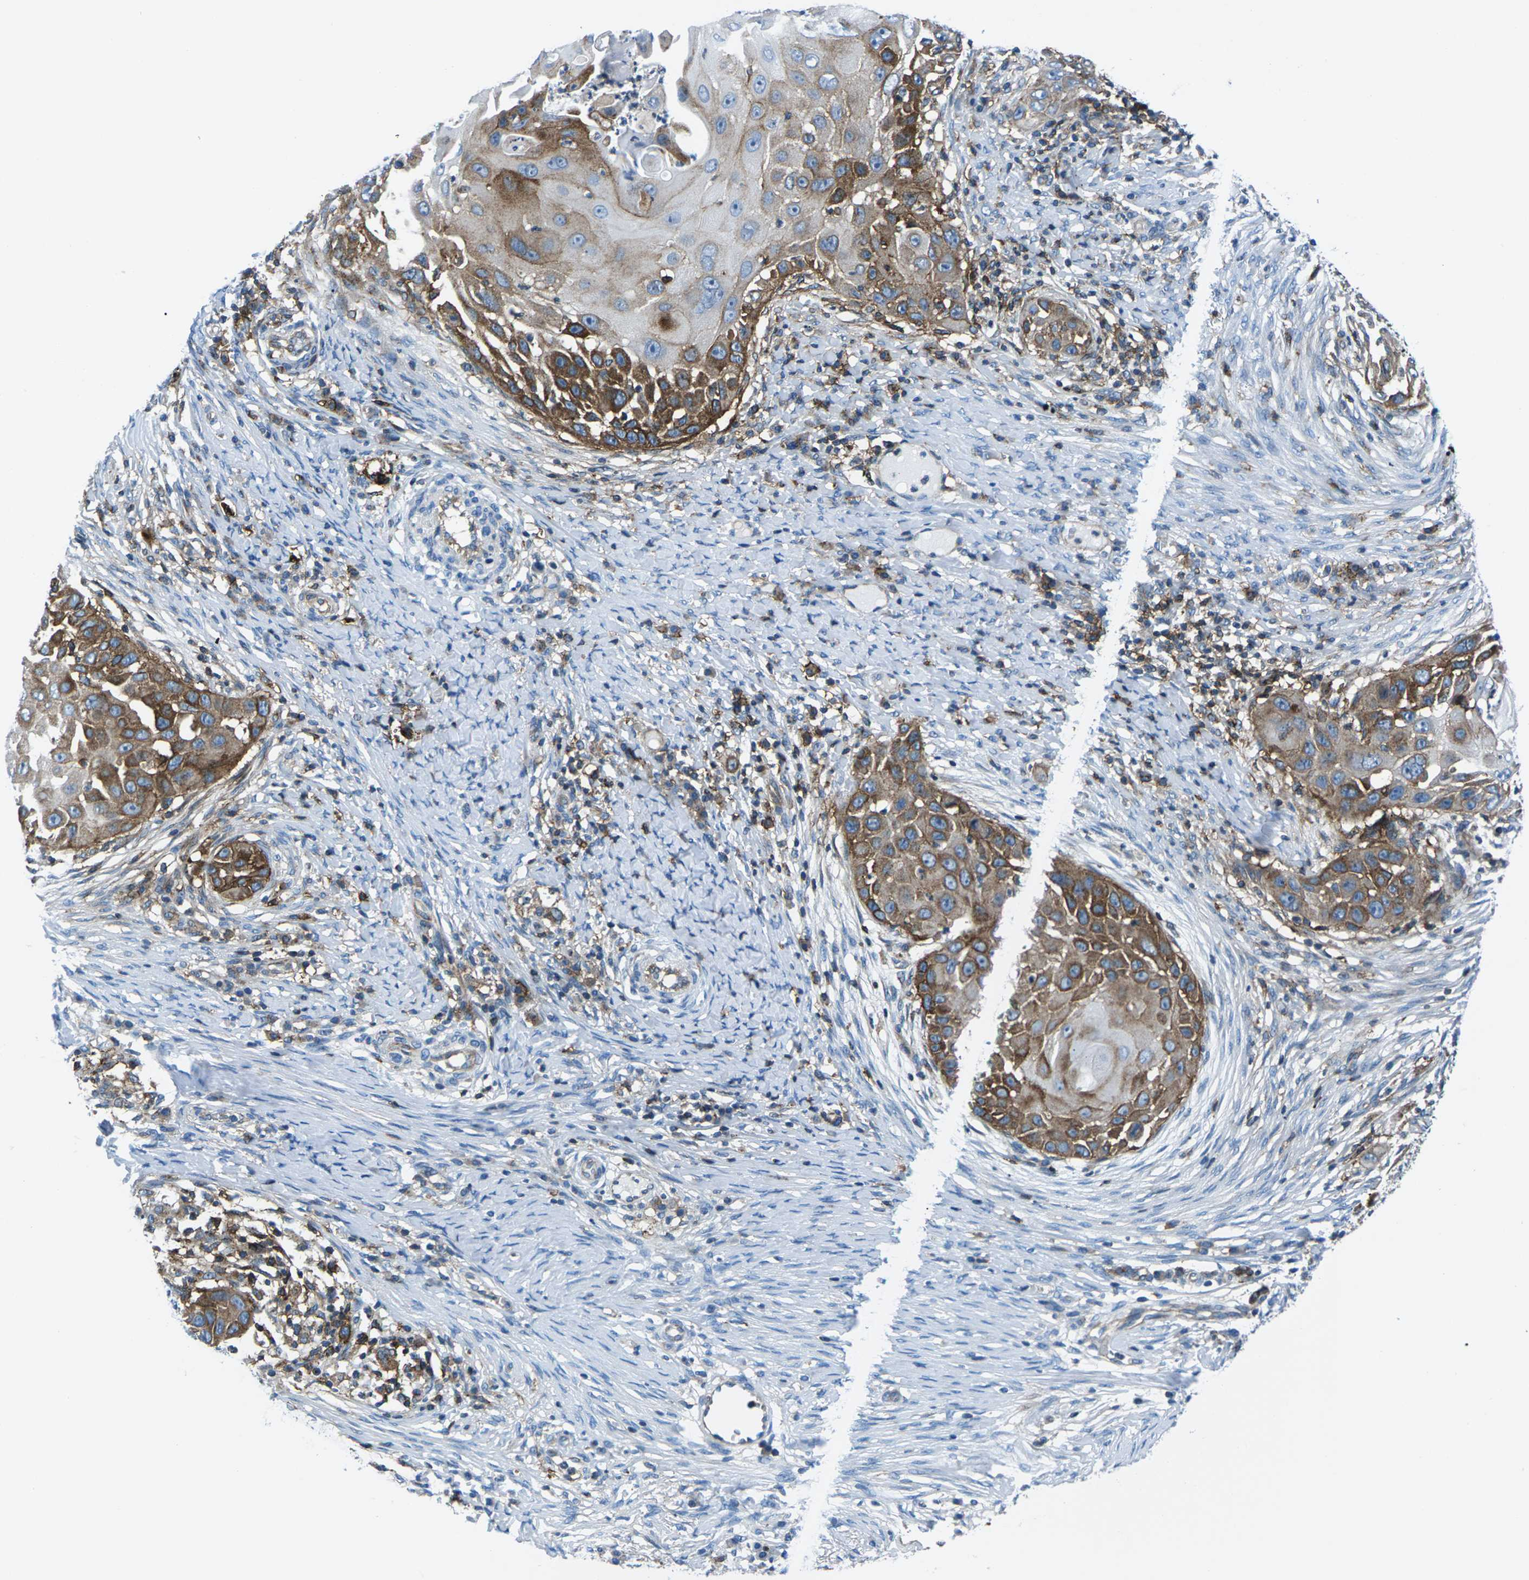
{"staining": {"intensity": "strong", "quantity": ">75%", "location": "cytoplasmic/membranous"}, "tissue": "skin cancer", "cell_type": "Tumor cells", "image_type": "cancer", "snomed": [{"axis": "morphology", "description": "Squamous cell carcinoma, NOS"}, {"axis": "topography", "description": "Skin"}], "caption": "IHC (DAB (3,3'-diaminobenzidine)) staining of human skin squamous cell carcinoma reveals strong cytoplasmic/membranous protein positivity in about >75% of tumor cells. The staining is performed using DAB brown chromogen to label protein expression. The nuclei are counter-stained blue using hematoxylin.", "gene": "SOCS4", "patient": {"sex": "female", "age": 44}}